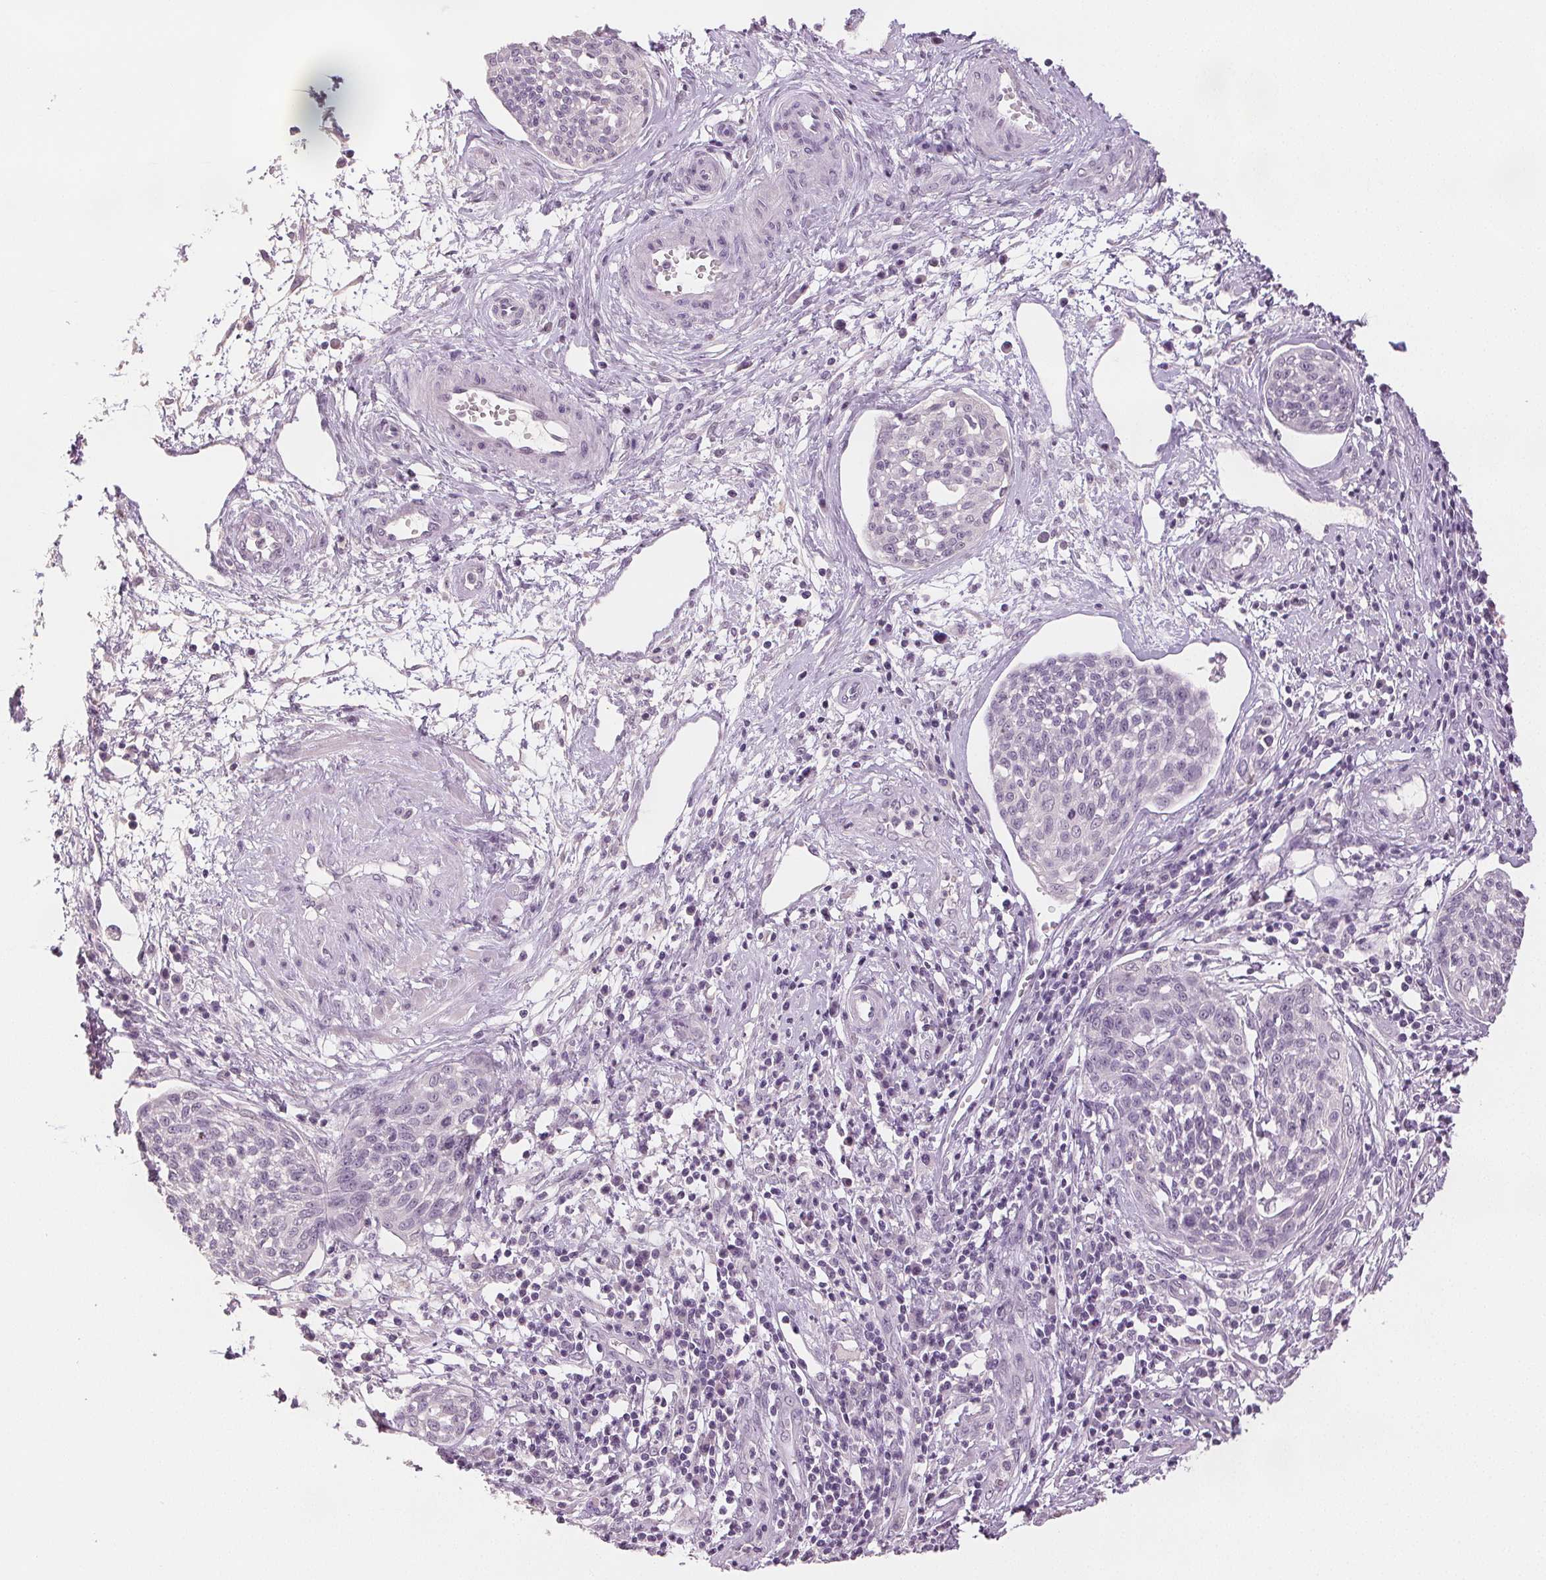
{"staining": {"intensity": "negative", "quantity": "none", "location": "none"}, "tissue": "cervical cancer", "cell_type": "Tumor cells", "image_type": "cancer", "snomed": [{"axis": "morphology", "description": "Squamous cell carcinoma, NOS"}, {"axis": "topography", "description": "Cervix"}], "caption": "A photomicrograph of human cervical cancer (squamous cell carcinoma) is negative for staining in tumor cells.", "gene": "SCGN", "patient": {"sex": "female", "age": 34}}